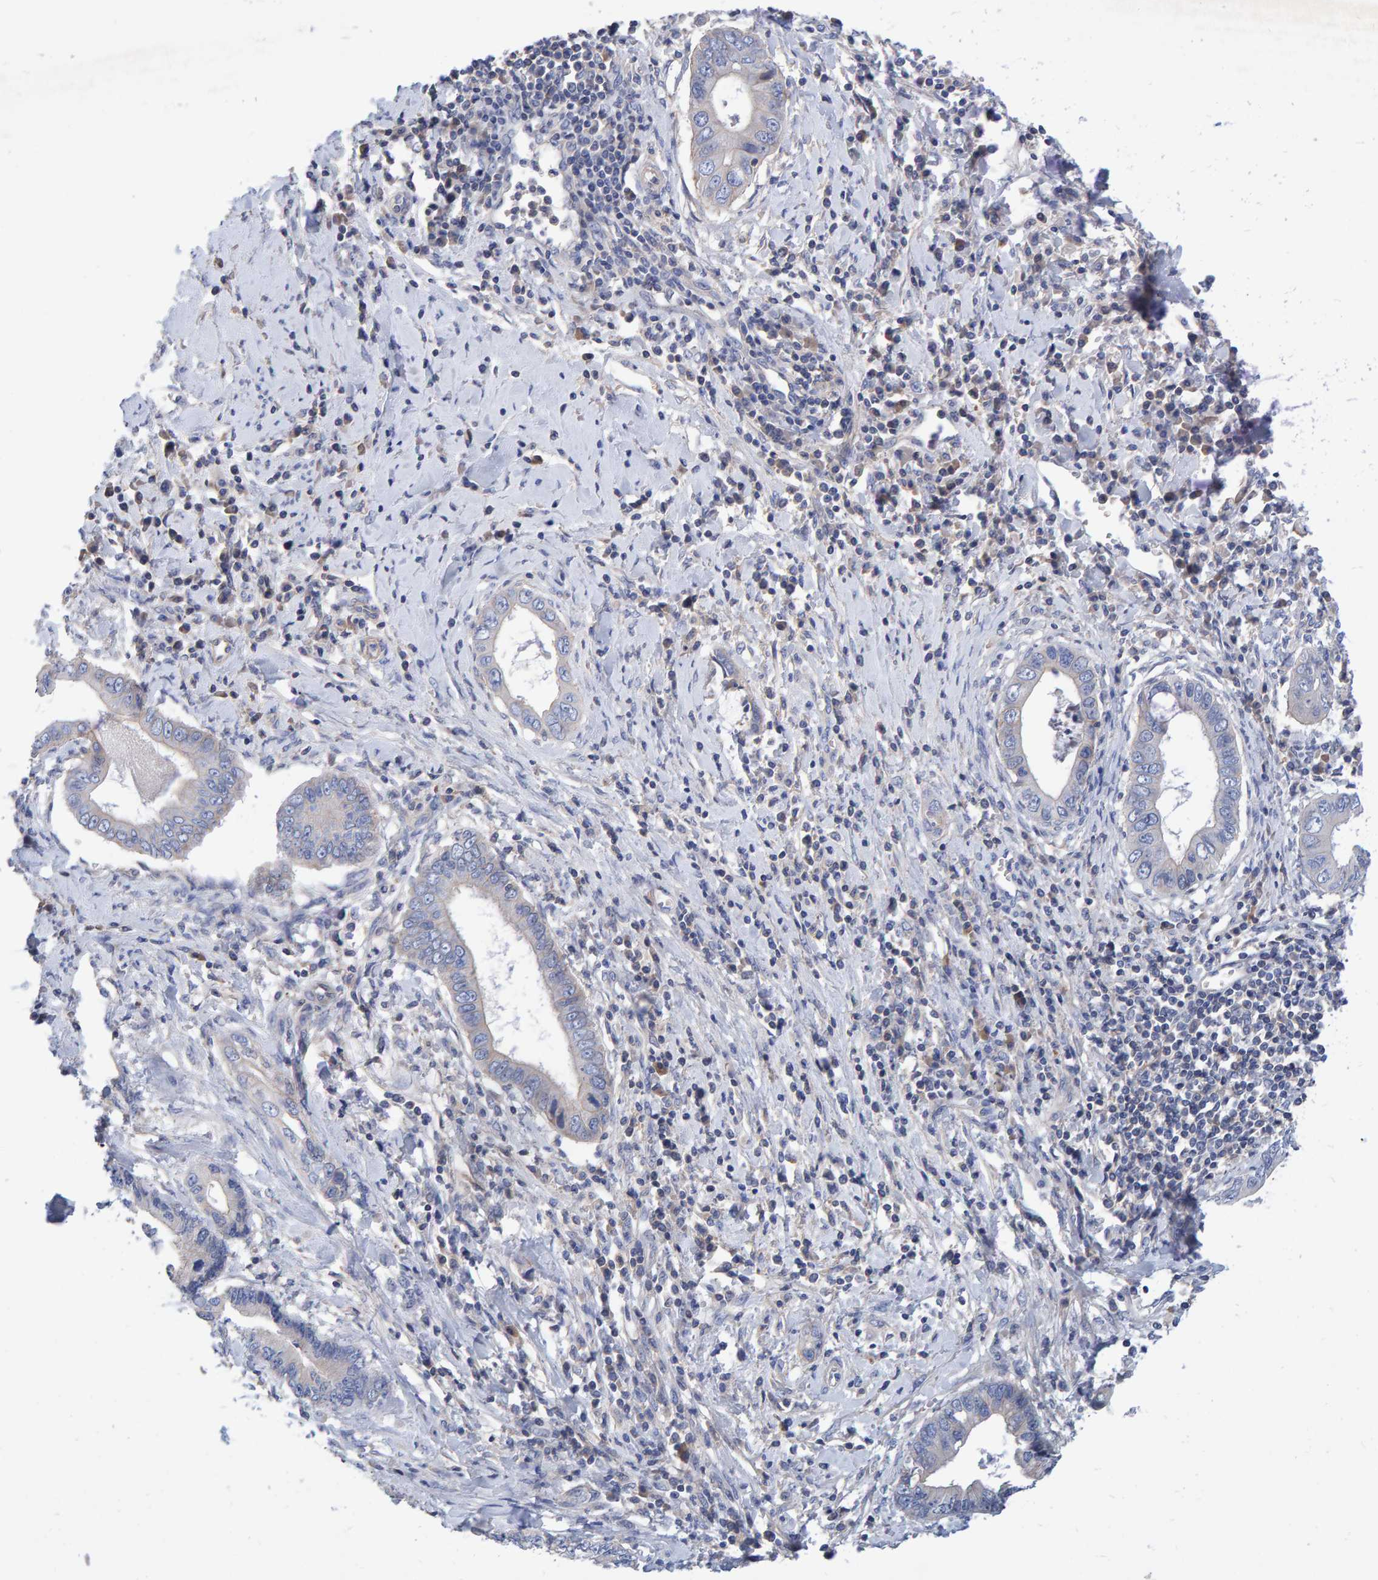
{"staining": {"intensity": "negative", "quantity": "none", "location": "none"}, "tissue": "cervical cancer", "cell_type": "Tumor cells", "image_type": "cancer", "snomed": [{"axis": "morphology", "description": "Adenocarcinoma, NOS"}, {"axis": "topography", "description": "Cervix"}], "caption": "Image shows no protein staining in tumor cells of cervical adenocarcinoma tissue.", "gene": "EFR3A", "patient": {"sex": "female", "age": 44}}